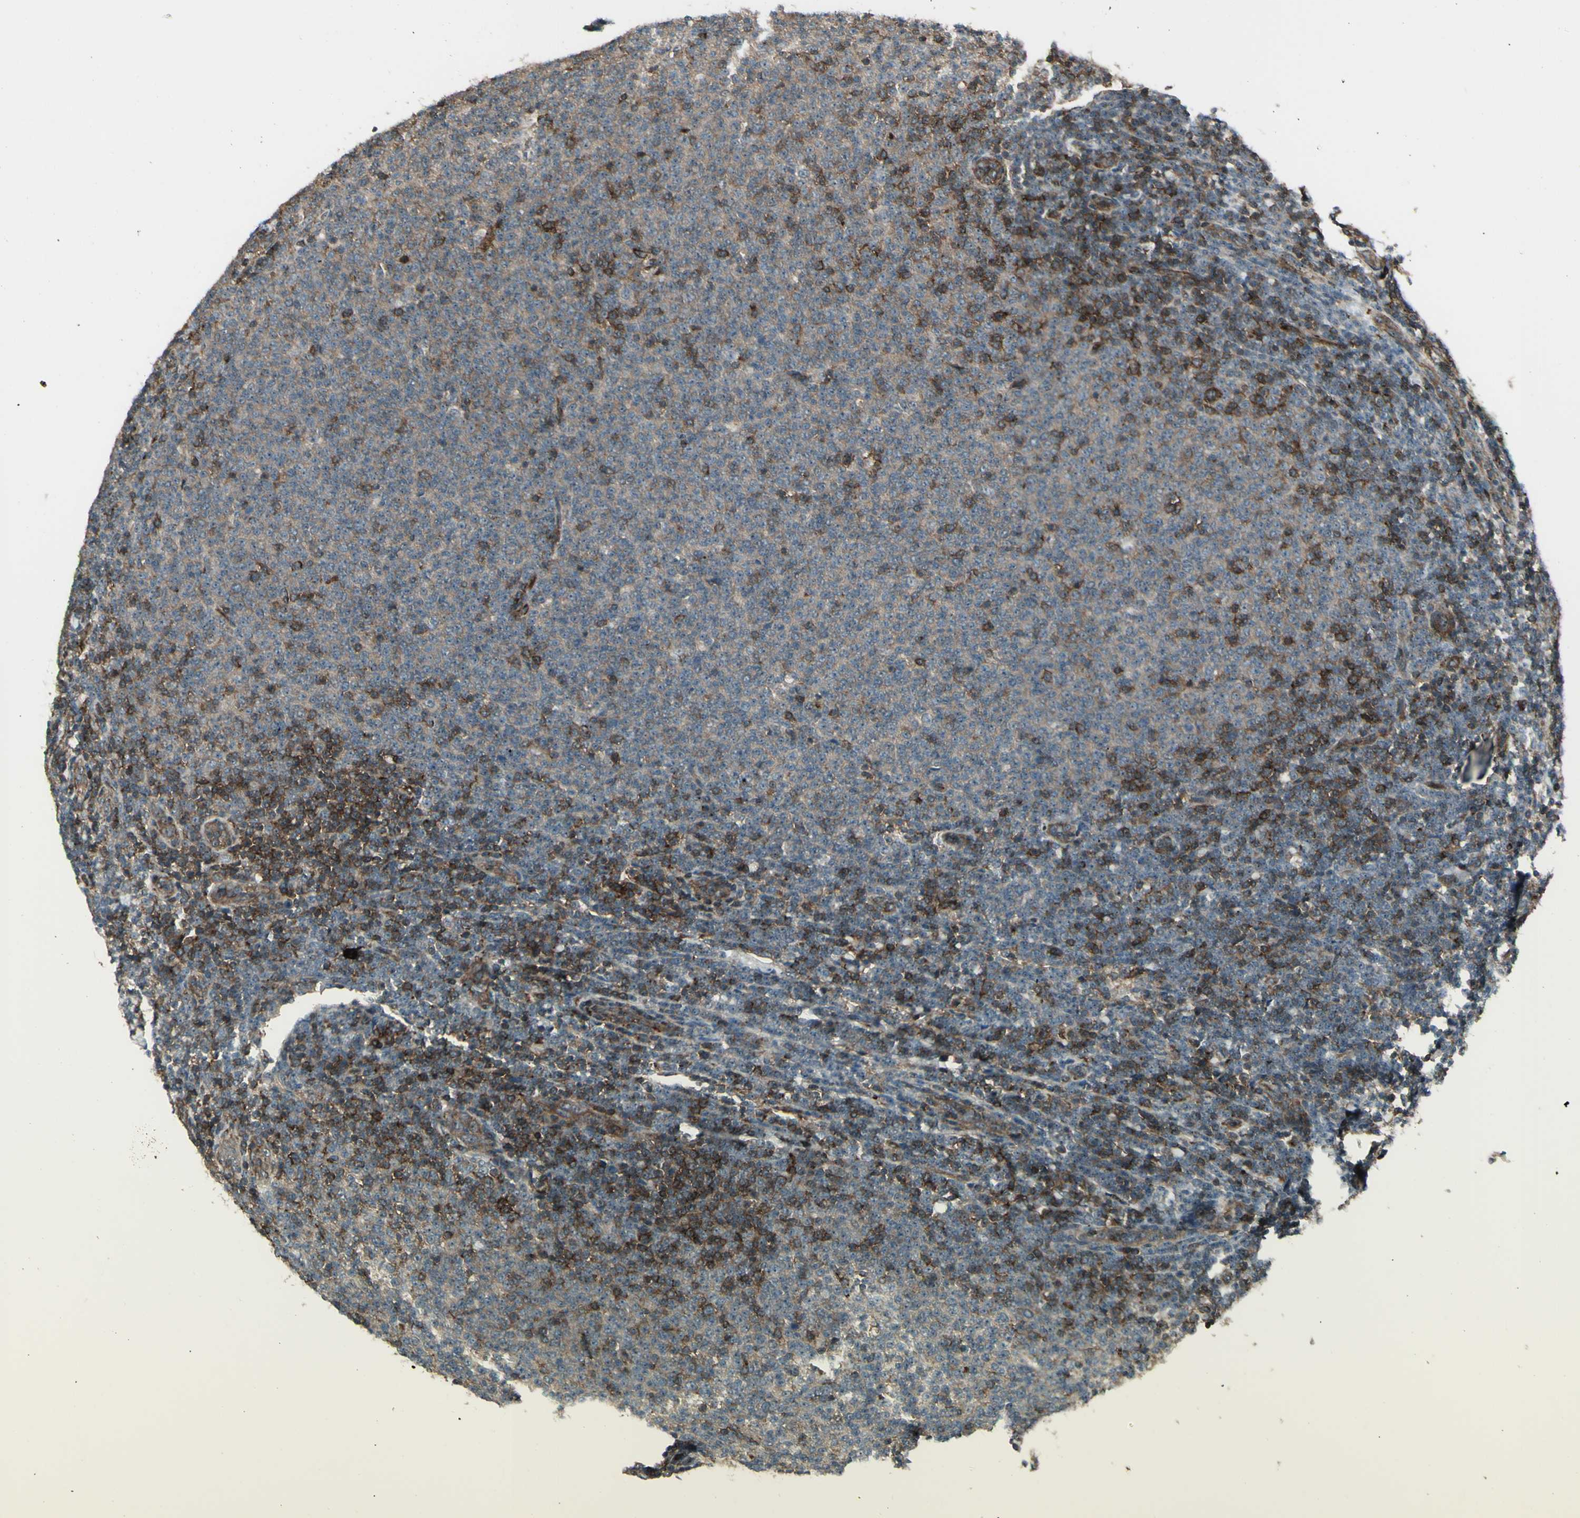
{"staining": {"intensity": "strong", "quantity": ">75%", "location": "cytoplasmic/membranous"}, "tissue": "lymphoma", "cell_type": "Tumor cells", "image_type": "cancer", "snomed": [{"axis": "morphology", "description": "Malignant lymphoma, non-Hodgkin's type, Low grade"}, {"axis": "topography", "description": "Lymph node"}], "caption": "Strong cytoplasmic/membranous positivity is appreciated in about >75% of tumor cells in low-grade malignant lymphoma, non-Hodgkin's type.", "gene": "FXYD5", "patient": {"sex": "male", "age": 66}}